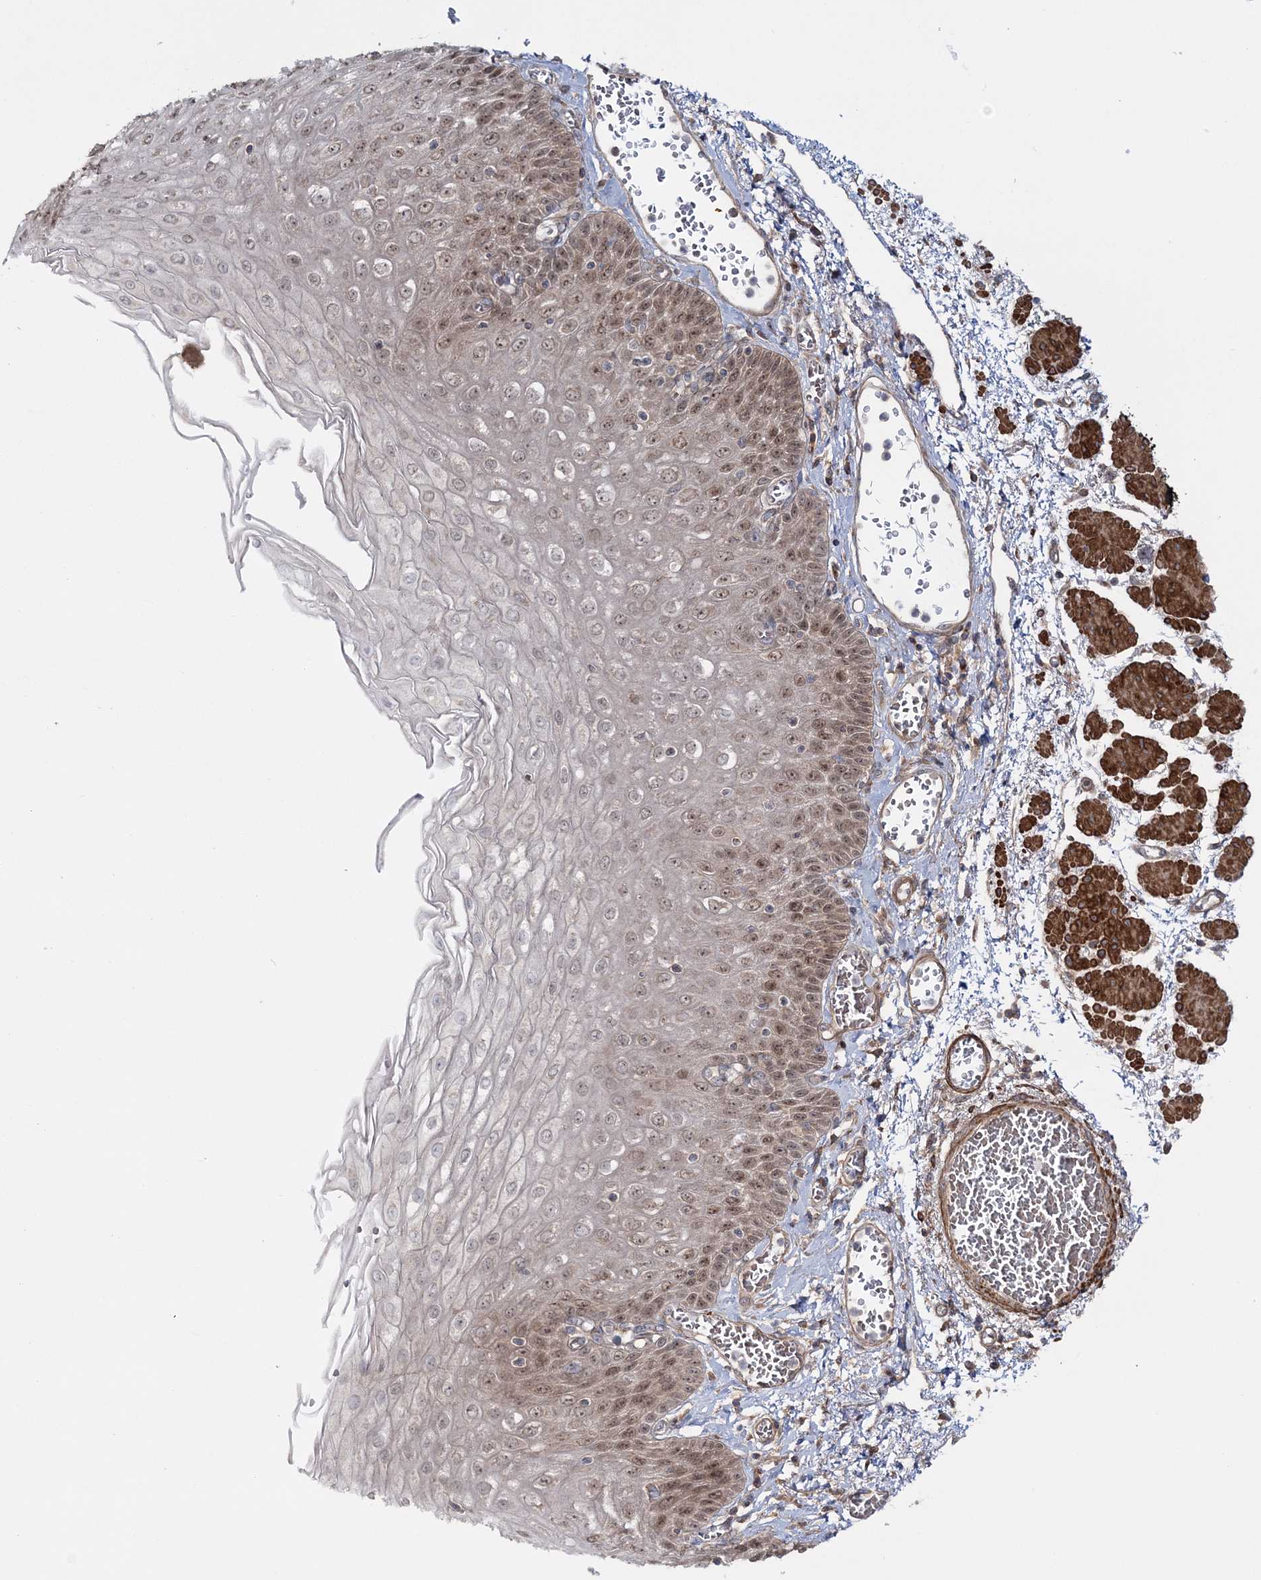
{"staining": {"intensity": "moderate", "quantity": ">75%", "location": "nuclear"}, "tissue": "esophagus", "cell_type": "Squamous epithelial cells", "image_type": "normal", "snomed": [{"axis": "morphology", "description": "Normal tissue, NOS"}, {"axis": "topography", "description": "Esophagus"}], "caption": "Normal esophagus shows moderate nuclear positivity in about >75% of squamous epithelial cells.", "gene": "MOCS2", "patient": {"sex": "male", "age": 81}}